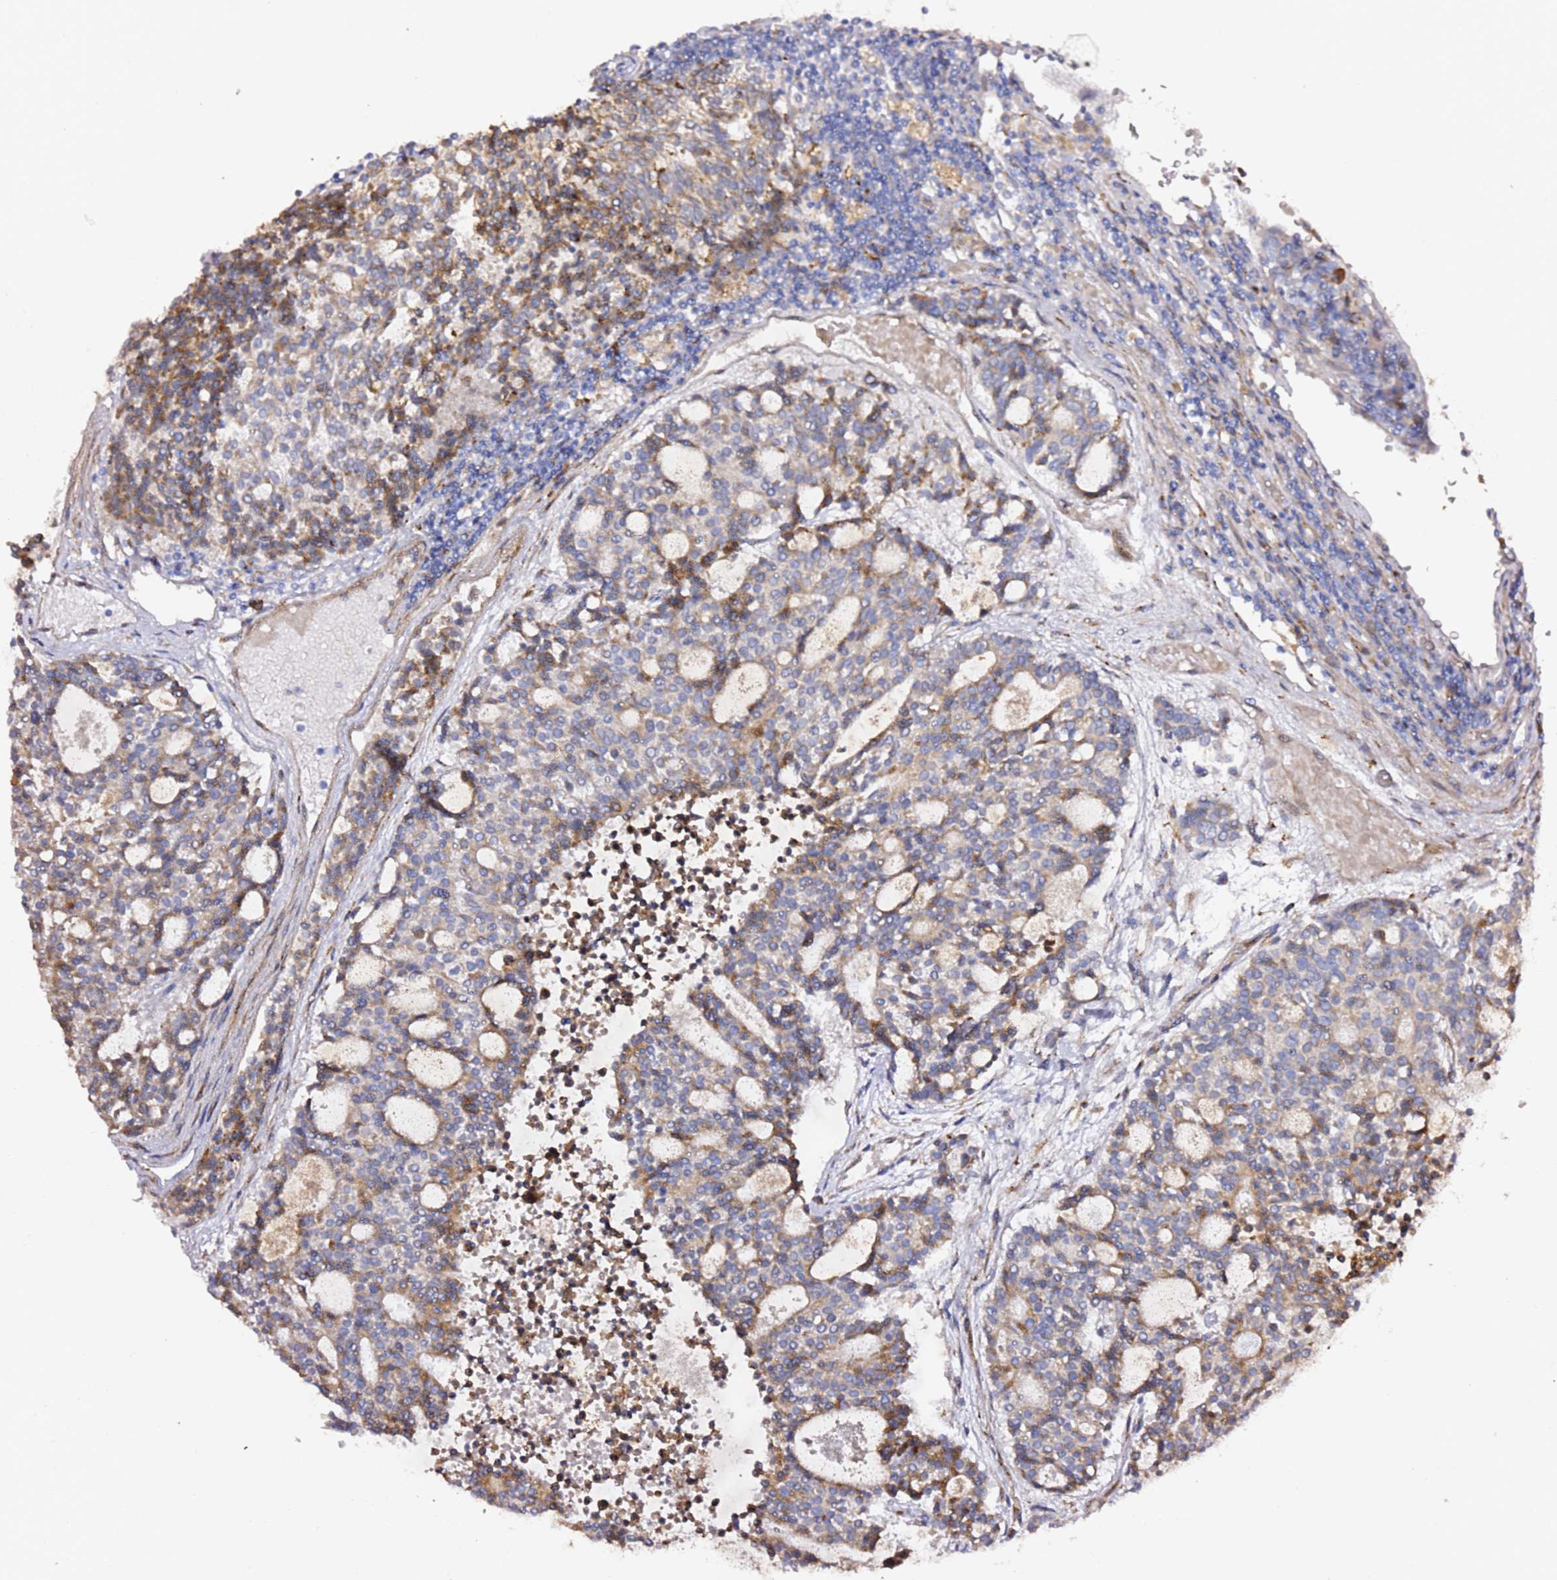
{"staining": {"intensity": "moderate", "quantity": "25%-75%", "location": "cytoplasmic/membranous"}, "tissue": "carcinoid", "cell_type": "Tumor cells", "image_type": "cancer", "snomed": [{"axis": "morphology", "description": "Carcinoid, malignant, NOS"}, {"axis": "topography", "description": "Pancreas"}], "caption": "Moderate cytoplasmic/membranous positivity for a protein is seen in approximately 25%-75% of tumor cells of malignant carcinoid using IHC.", "gene": "HSD17B7", "patient": {"sex": "female", "age": 54}}